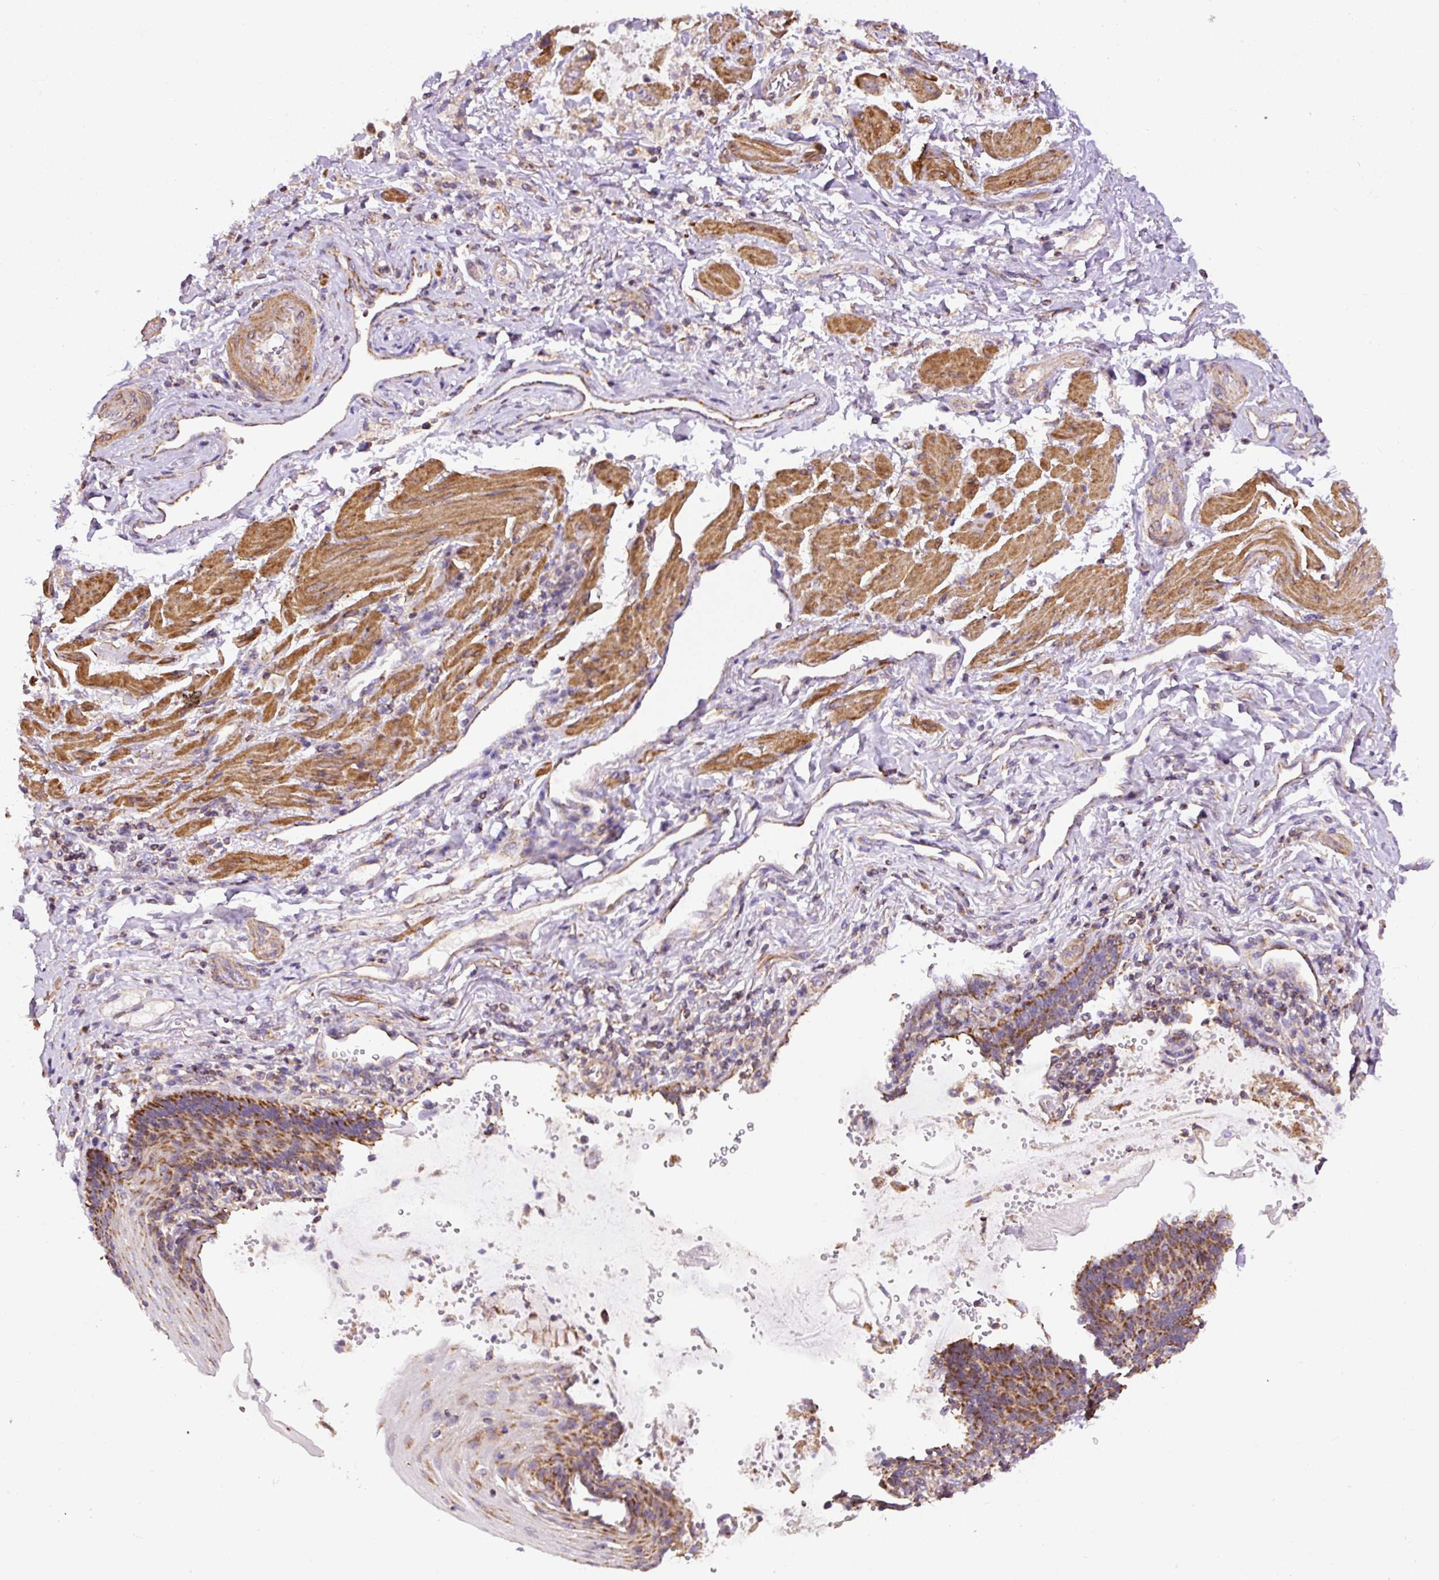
{"staining": {"intensity": "strong", "quantity": ">75%", "location": "cytoplasmic/membranous"}, "tissue": "stomach cancer", "cell_type": "Tumor cells", "image_type": "cancer", "snomed": [{"axis": "morphology", "description": "Adenocarcinoma, NOS"}, {"axis": "topography", "description": "Stomach"}], "caption": "Protein staining by IHC exhibits strong cytoplasmic/membranous staining in approximately >75% of tumor cells in stomach adenocarcinoma.", "gene": "NDUFAF2", "patient": {"sex": "male", "age": 62}}